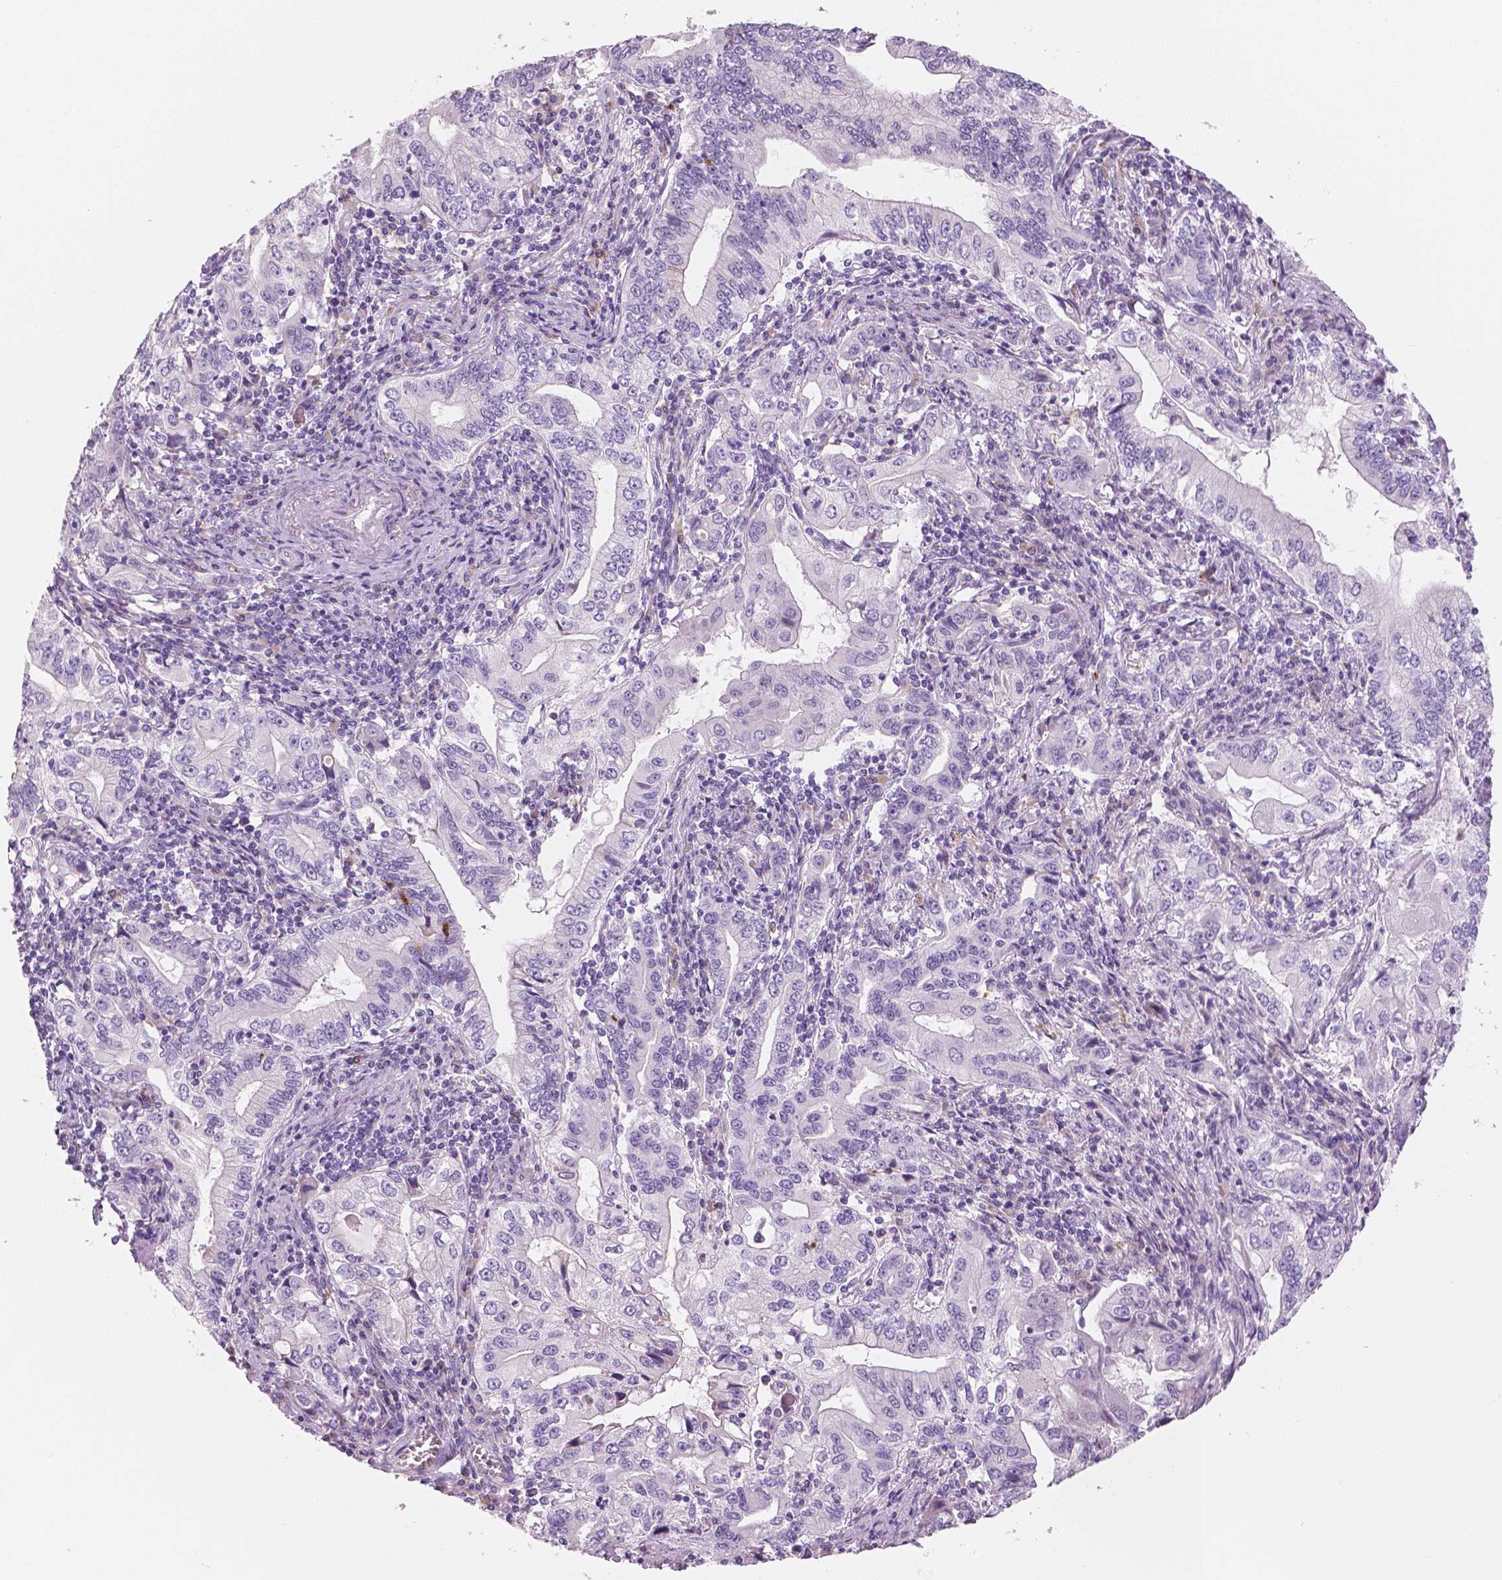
{"staining": {"intensity": "negative", "quantity": "none", "location": "none"}, "tissue": "stomach cancer", "cell_type": "Tumor cells", "image_type": "cancer", "snomed": [{"axis": "morphology", "description": "Adenocarcinoma, NOS"}, {"axis": "topography", "description": "Stomach, lower"}], "caption": "Stomach adenocarcinoma was stained to show a protein in brown. There is no significant expression in tumor cells. The staining was performed using DAB to visualize the protein expression in brown, while the nuclei were stained in blue with hematoxylin (Magnification: 20x).", "gene": "CXCR2", "patient": {"sex": "female", "age": 72}}